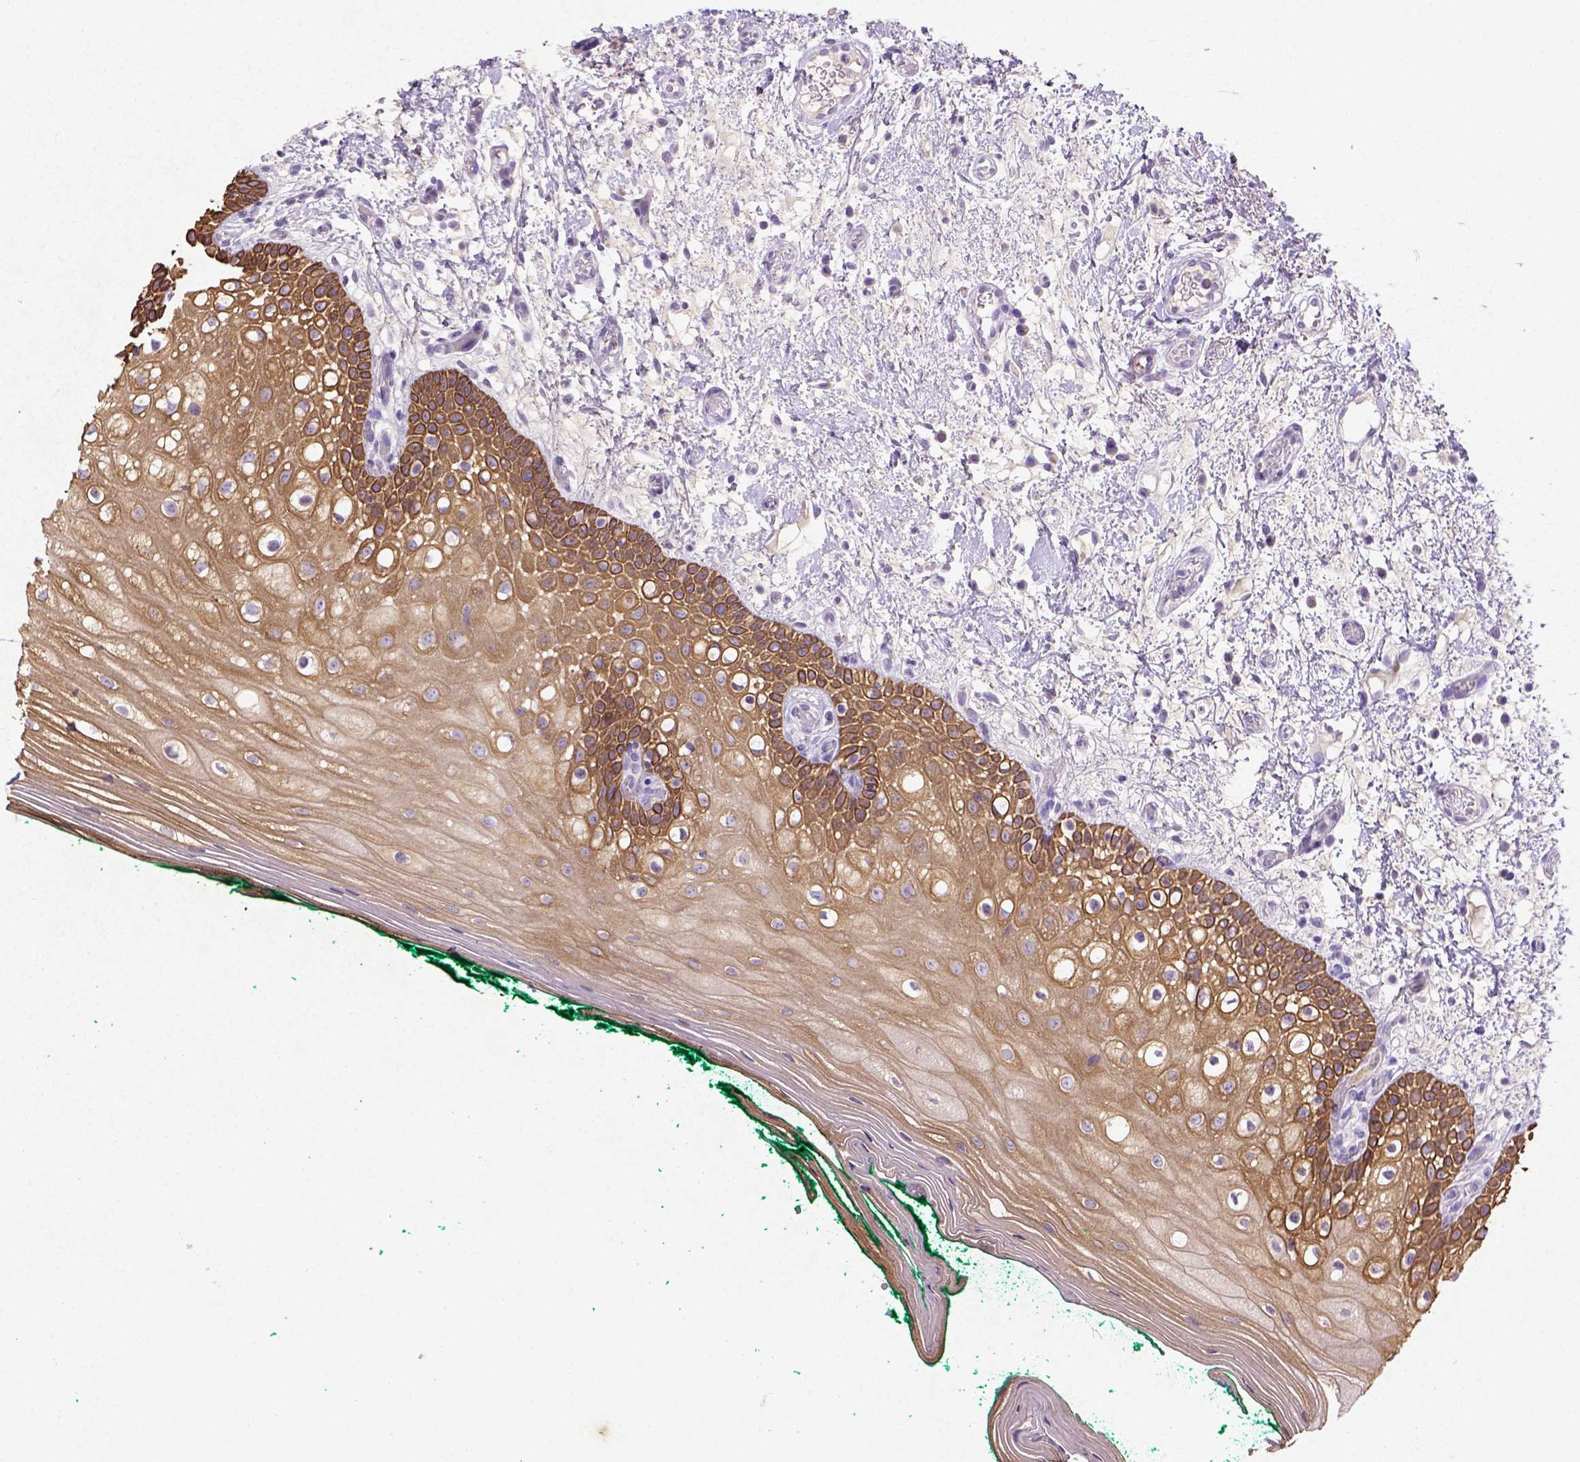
{"staining": {"intensity": "strong", "quantity": "<25%", "location": "cytoplasmic/membranous"}, "tissue": "oral mucosa", "cell_type": "Squamous epithelial cells", "image_type": "normal", "snomed": [{"axis": "morphology", "description": "Normal tissue, NOS"}, {"axis": "topography", "description": "Oral tissue"}], "caption": "Immunohistochemistry of benign oral mucosa demonstrates medium levels of strong cytoplasmic/membranous staining in about <25% of squamous epithelial cells.", "gene": "NUDT2", "patient": {"sex": "female", "age": 83}}